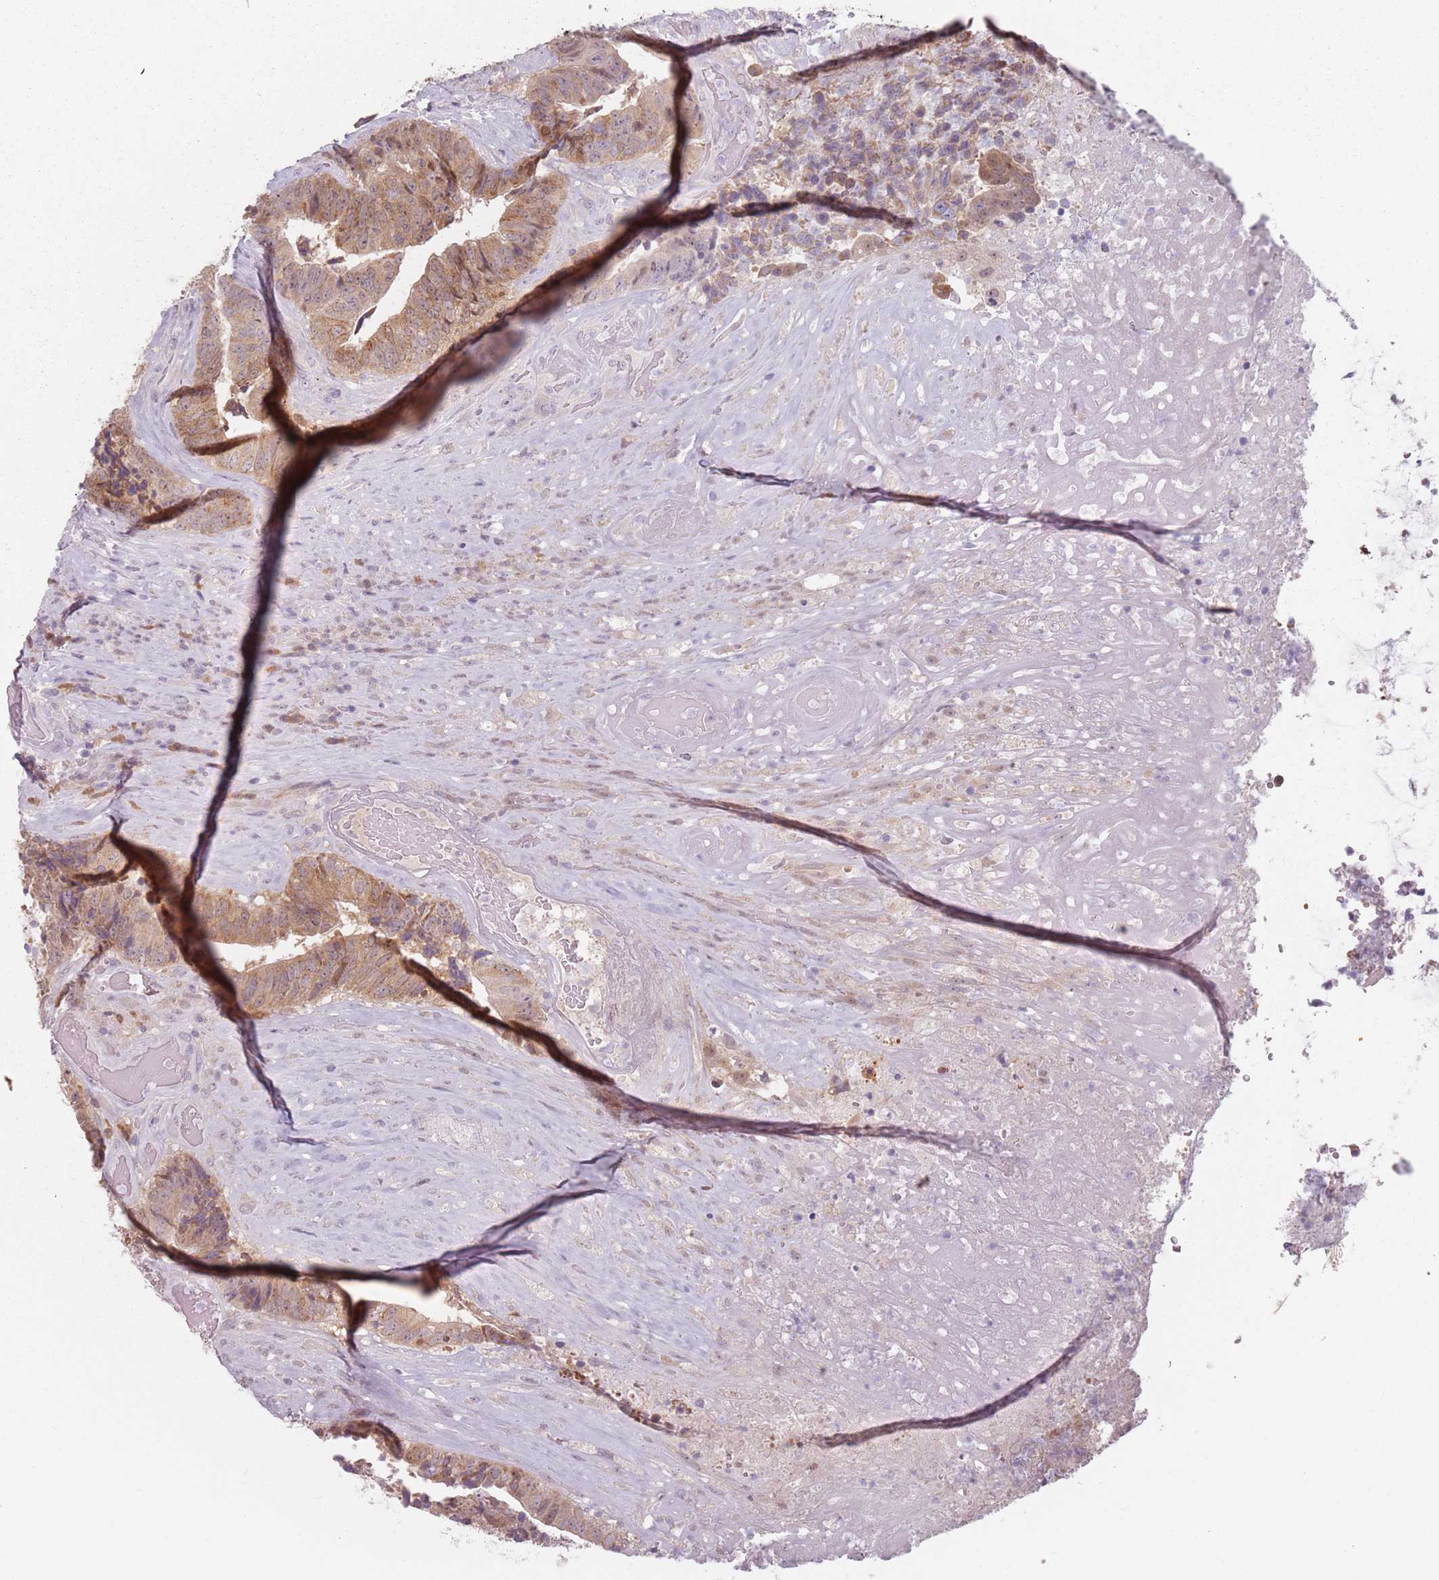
{"staining": {"intensity": "moderate", "quantity": ">75%", "location": "cytoplasmic/membranous"}, "tissue": "colorectal cancer", "cell_type": "Tumor cells", "image_type": "cancer", "snomed": [{"axis": "morphology", "description": "Adenocarcinoma, NOS"}, {"axis": "topography", "description": "Rectum"}], "caption": "The immunohistochemical stain highlights moderate cytoplasmic/membranous expression in tumor cells of colorectal cancer tissue.", "gene": "NAXE", "patient": {"sex": "male", "age": 72}}